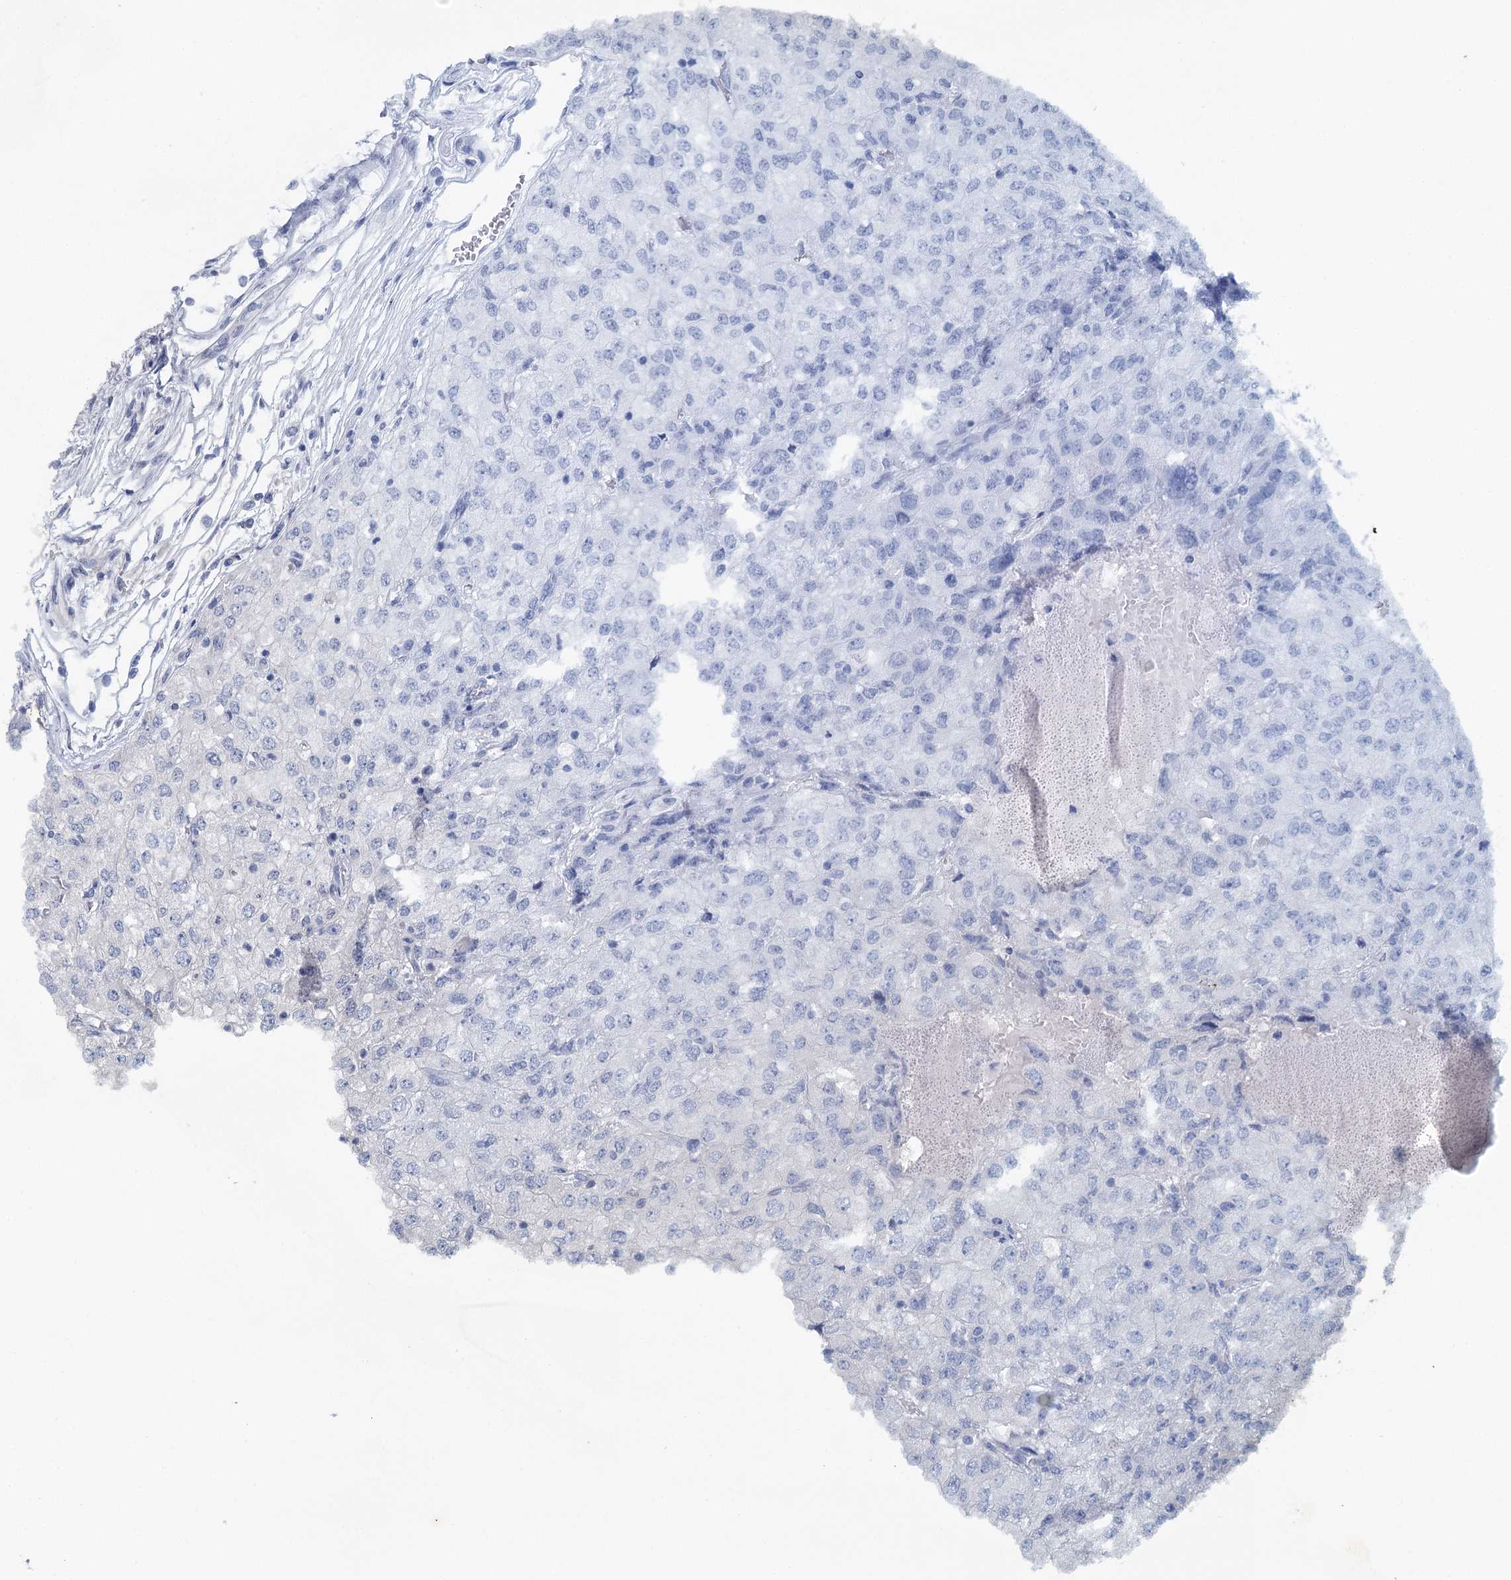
{"staining": {"intensity": "negative", "quantity": "none", "location": "none"}, "tissue": "renal cancer", "cell_type": "Tumor cells", "image_type": "cancer", "snomed": [{"axis": "morphology", "description": "Adenocarcinoma, NOS"}, {"axis": "topography", "description": "Kidney"}], "caption": "Immunohistochemistry histopathology image of neoplastic tissue: human renal cancer (adenocarcinoma) stained with DAB (3,3'-diaminobenzidine) demonstrates no significant protein staining in tumor cells. The staining is performed using DAB (3,3'-diaminobenzidine) brown chromogen with nuclei counter-stained in using hematoxylin.", "gene": "ANKRD16", "patient": {"sex": "female", "age": 54}}